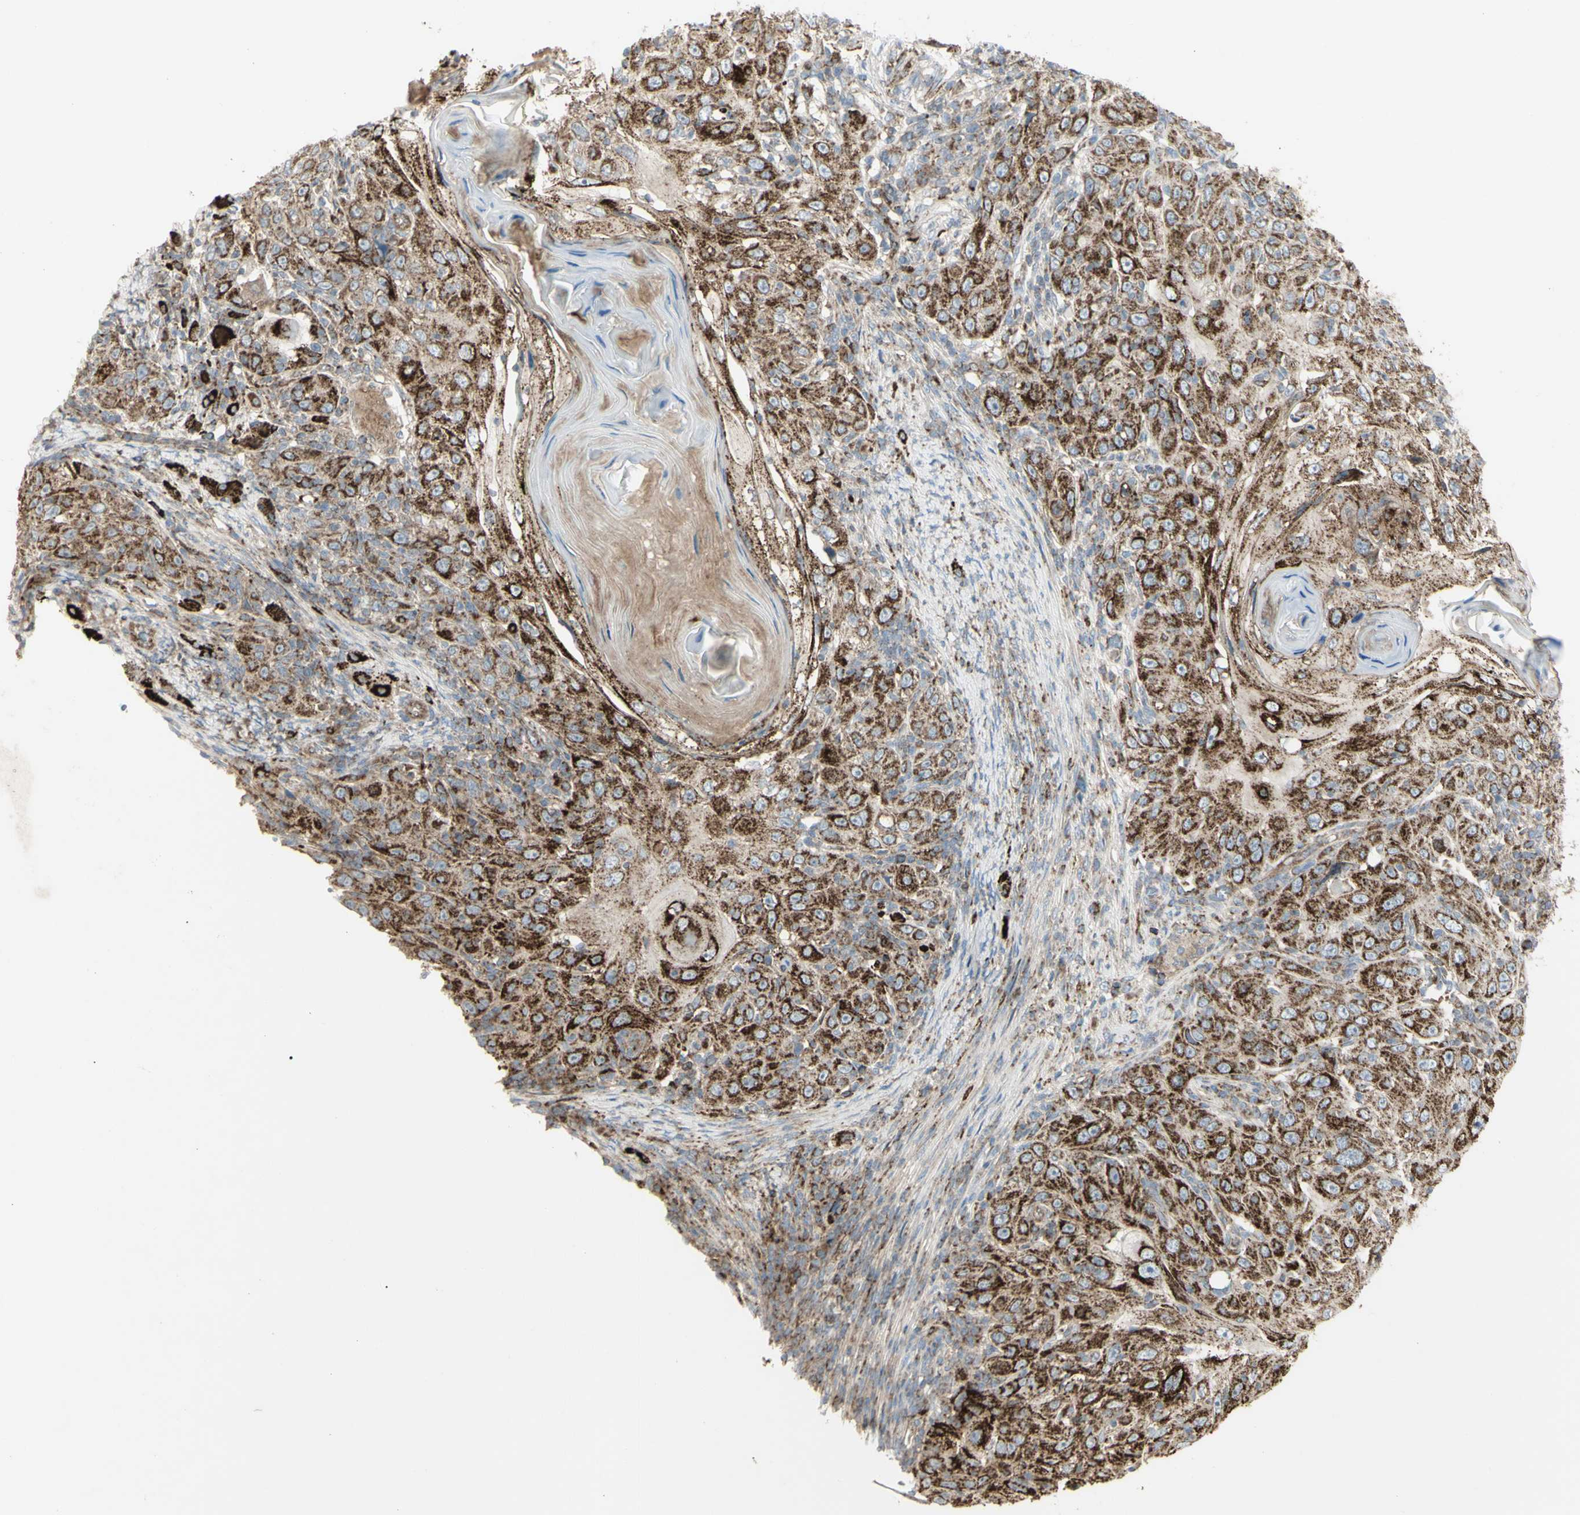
{"staining": {"intensity": "strong", "quantity": ">75%", "location": "cytoplasmic/membranous"}, "tissue": "skin cancer", "cell_type": "Tumor cells", "image_type": "cancer", "snomed": [{"axis": "morphology", "description": "Squamous cell carcinoma, NOS"}, {"axis": "topography", "description": "Skin"}], "caption": "An image showing strong cytoplasmic/membranous staining in approximately >75% of tumor cells in squamous cell carcinoma (skin), as visualized by brown immunohistochemical staining.", "gene": "CYB5R1", "patient": {"sex": "female", "age": 88}}